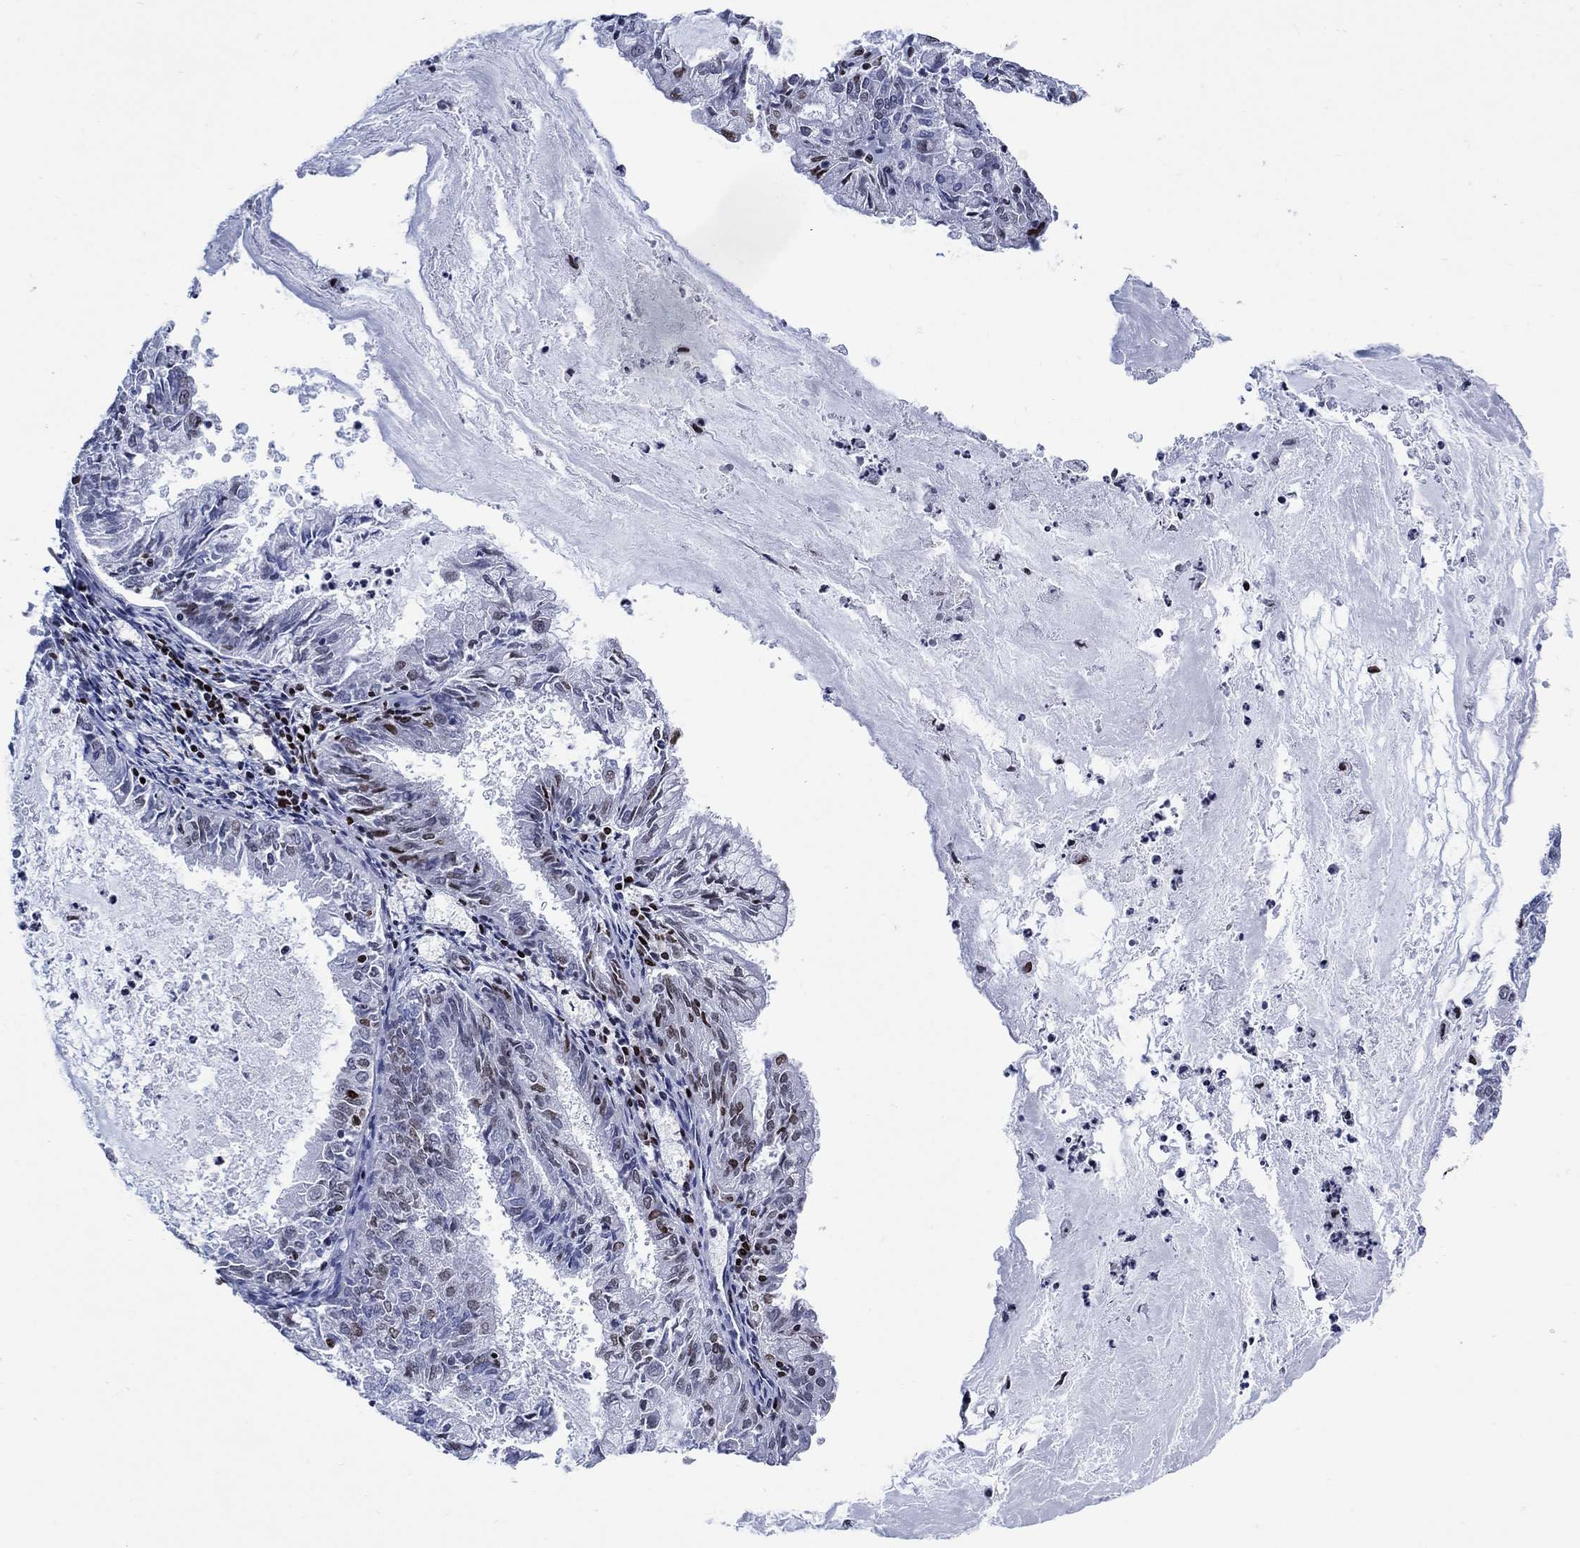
{"staining": {"intensity": "weak", "quantity": "25%-75%", "location": "nuclear"}, "tissue": "endometrial cancer", "cell_type": "Tumor cells", "image_type": "cancer", "snomed": [{"axis": "morphology", "description": "Adenocarcinoma, NOS"}, {"axis": "topography", "description": "Endometrium"}], "caption": "This is a histology image of immunohistochemistry (IHC) staining of endometrial cancer, which shows weak staining in the nuclear of tumor cells.", "gene": "HMGA1", "patient": {"sex": "female", "age": 57}}